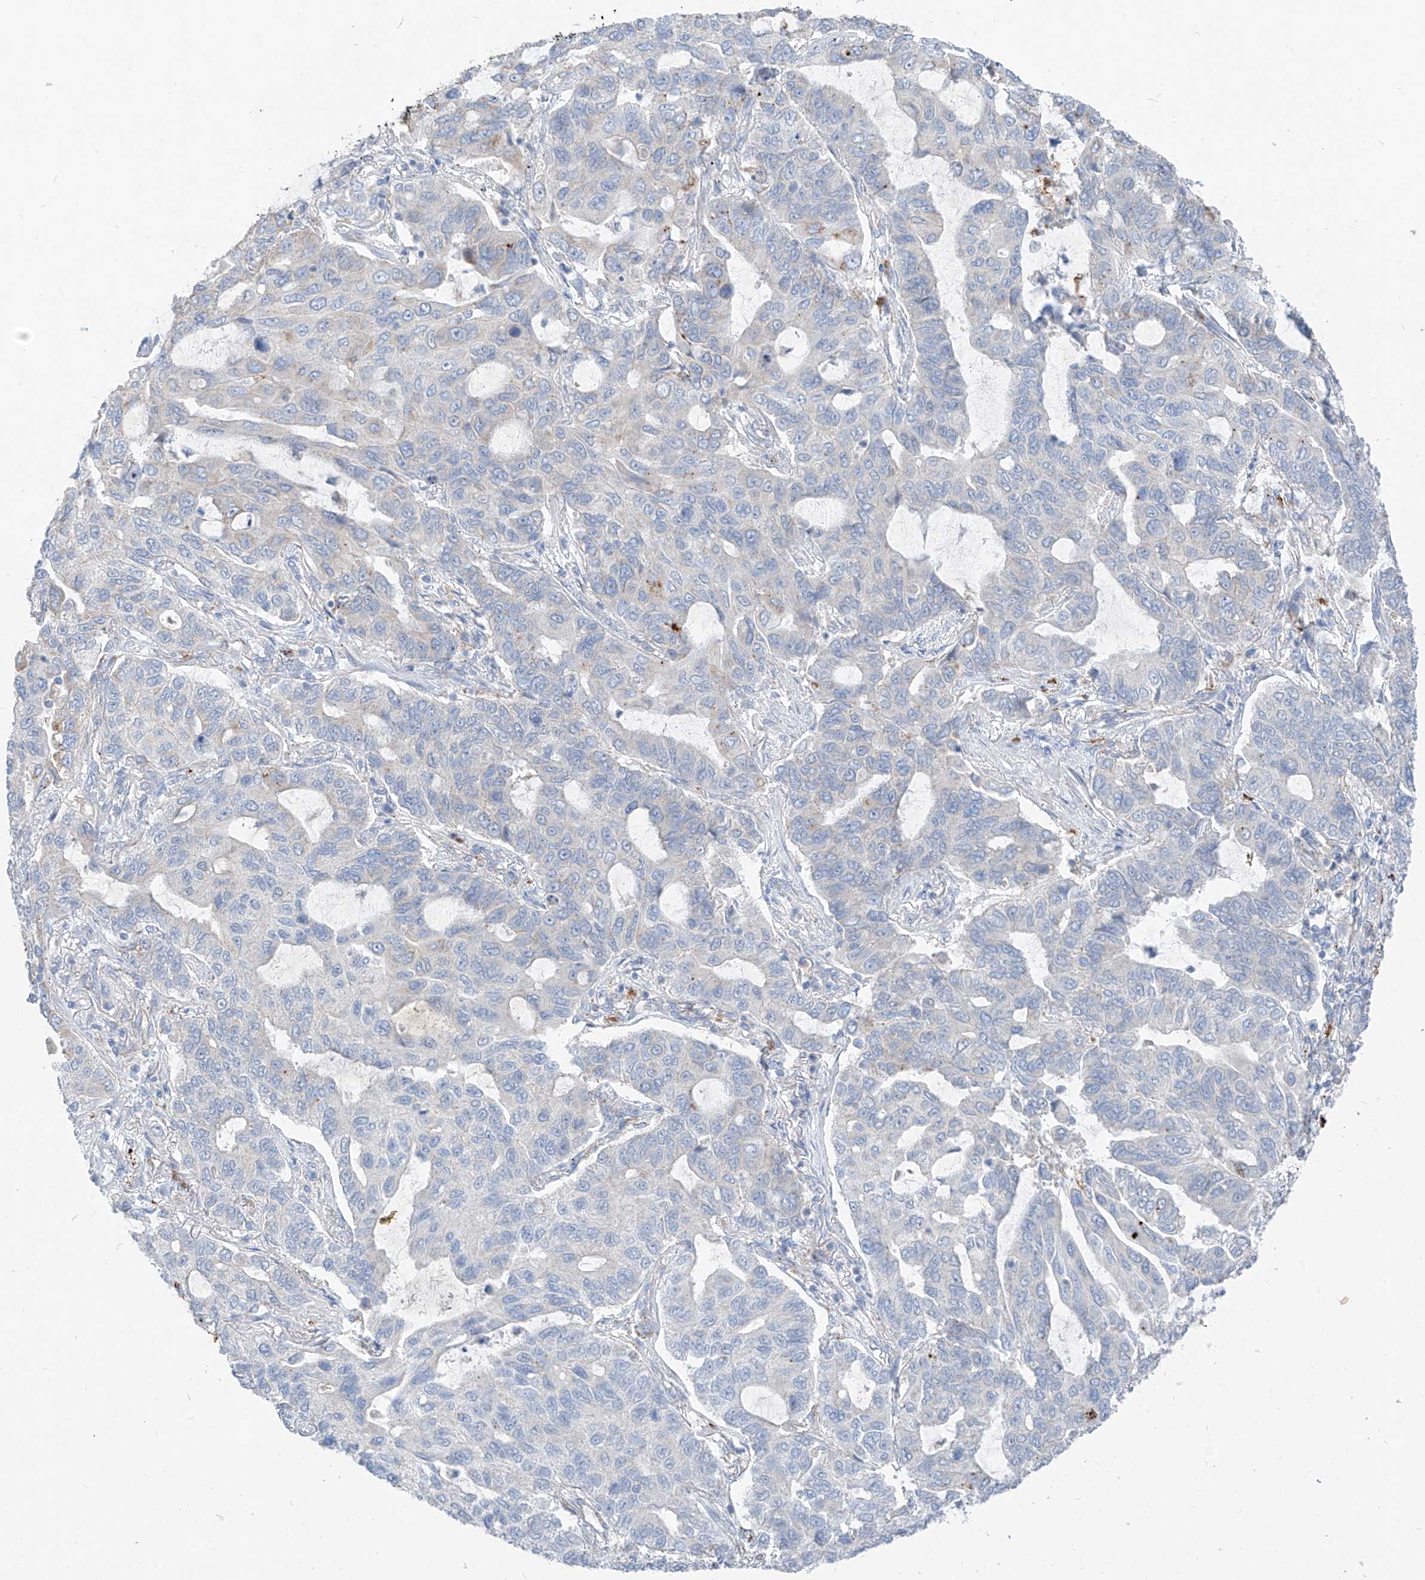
{"staining": {"intensity": "negative", "quantity": "none", "location": "none"}, "tissue": "lung cancer", "cell_type": "Tumor cells", "image_type": "cancer", "snomed": [{"axis": "morphology", "description": "Adenocarcinoma, NOS"}, {"axis": "topography", "description": "Lung"}], "caption": "Immunohistochemical staining of lung cancer (adenocarcinoma) exhibits no significant positivity in tumor cells.", "gene": "GPR137C", "patient": {"sex": "male", "age": 64}}